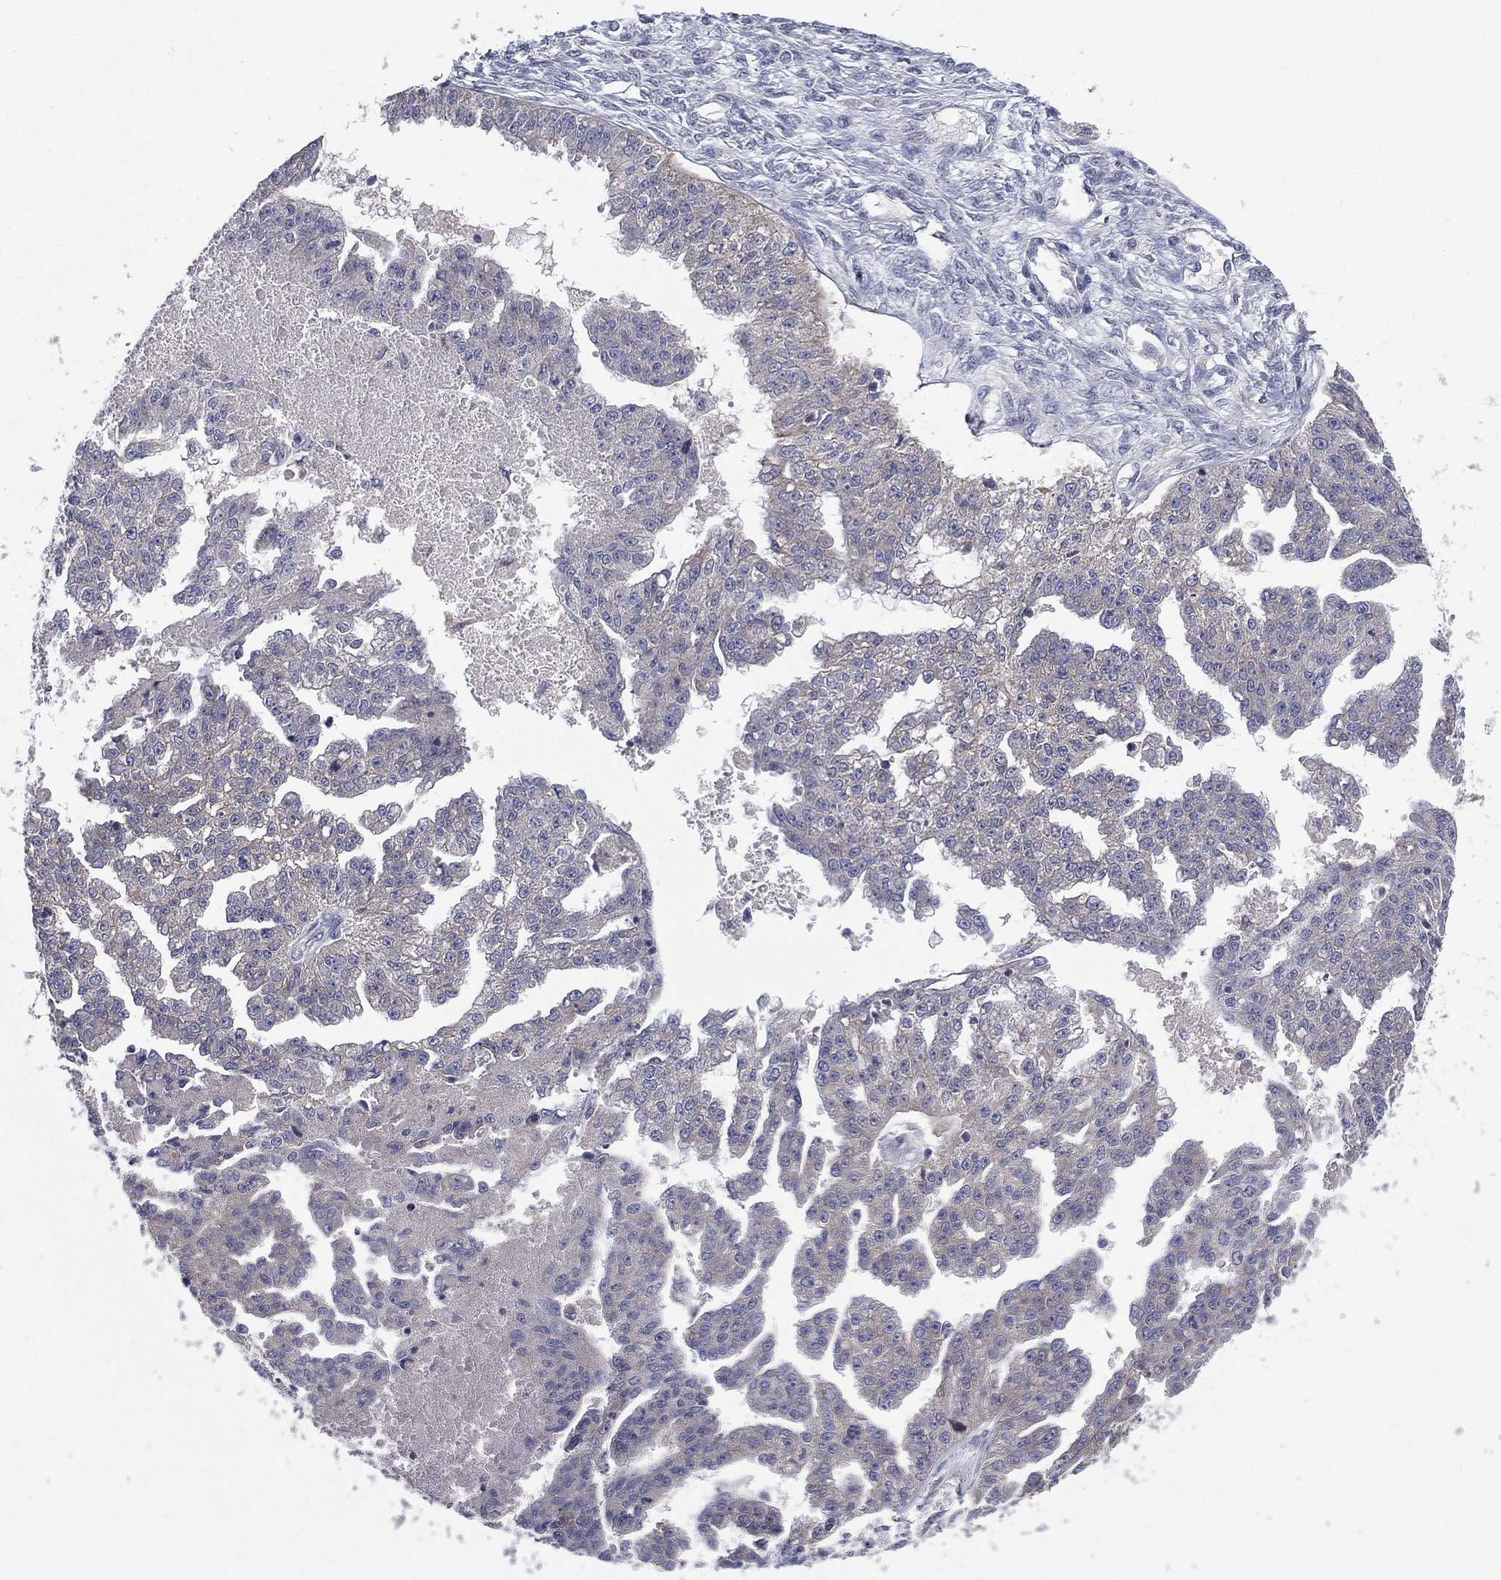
{"staining": {"intensity": "negative", "quantity": "none", "location": "none"}, "tissue": "ovarian cancer", "cell_type": "Tumor cells", "image_type": "cancer", "snomed": [{"axis": "morphology", "description": "Cystadenocarcinoma, serous, NOS"}, {"axis": "topography", "description": "Ovary"}], "caption": "High power microscopy photomicrograph of an IHC image of ovarian cancer, revealing no significant staining in tumor cells.", "gene": "MPP7", "patient": {"sex": "female", "age": 58}}